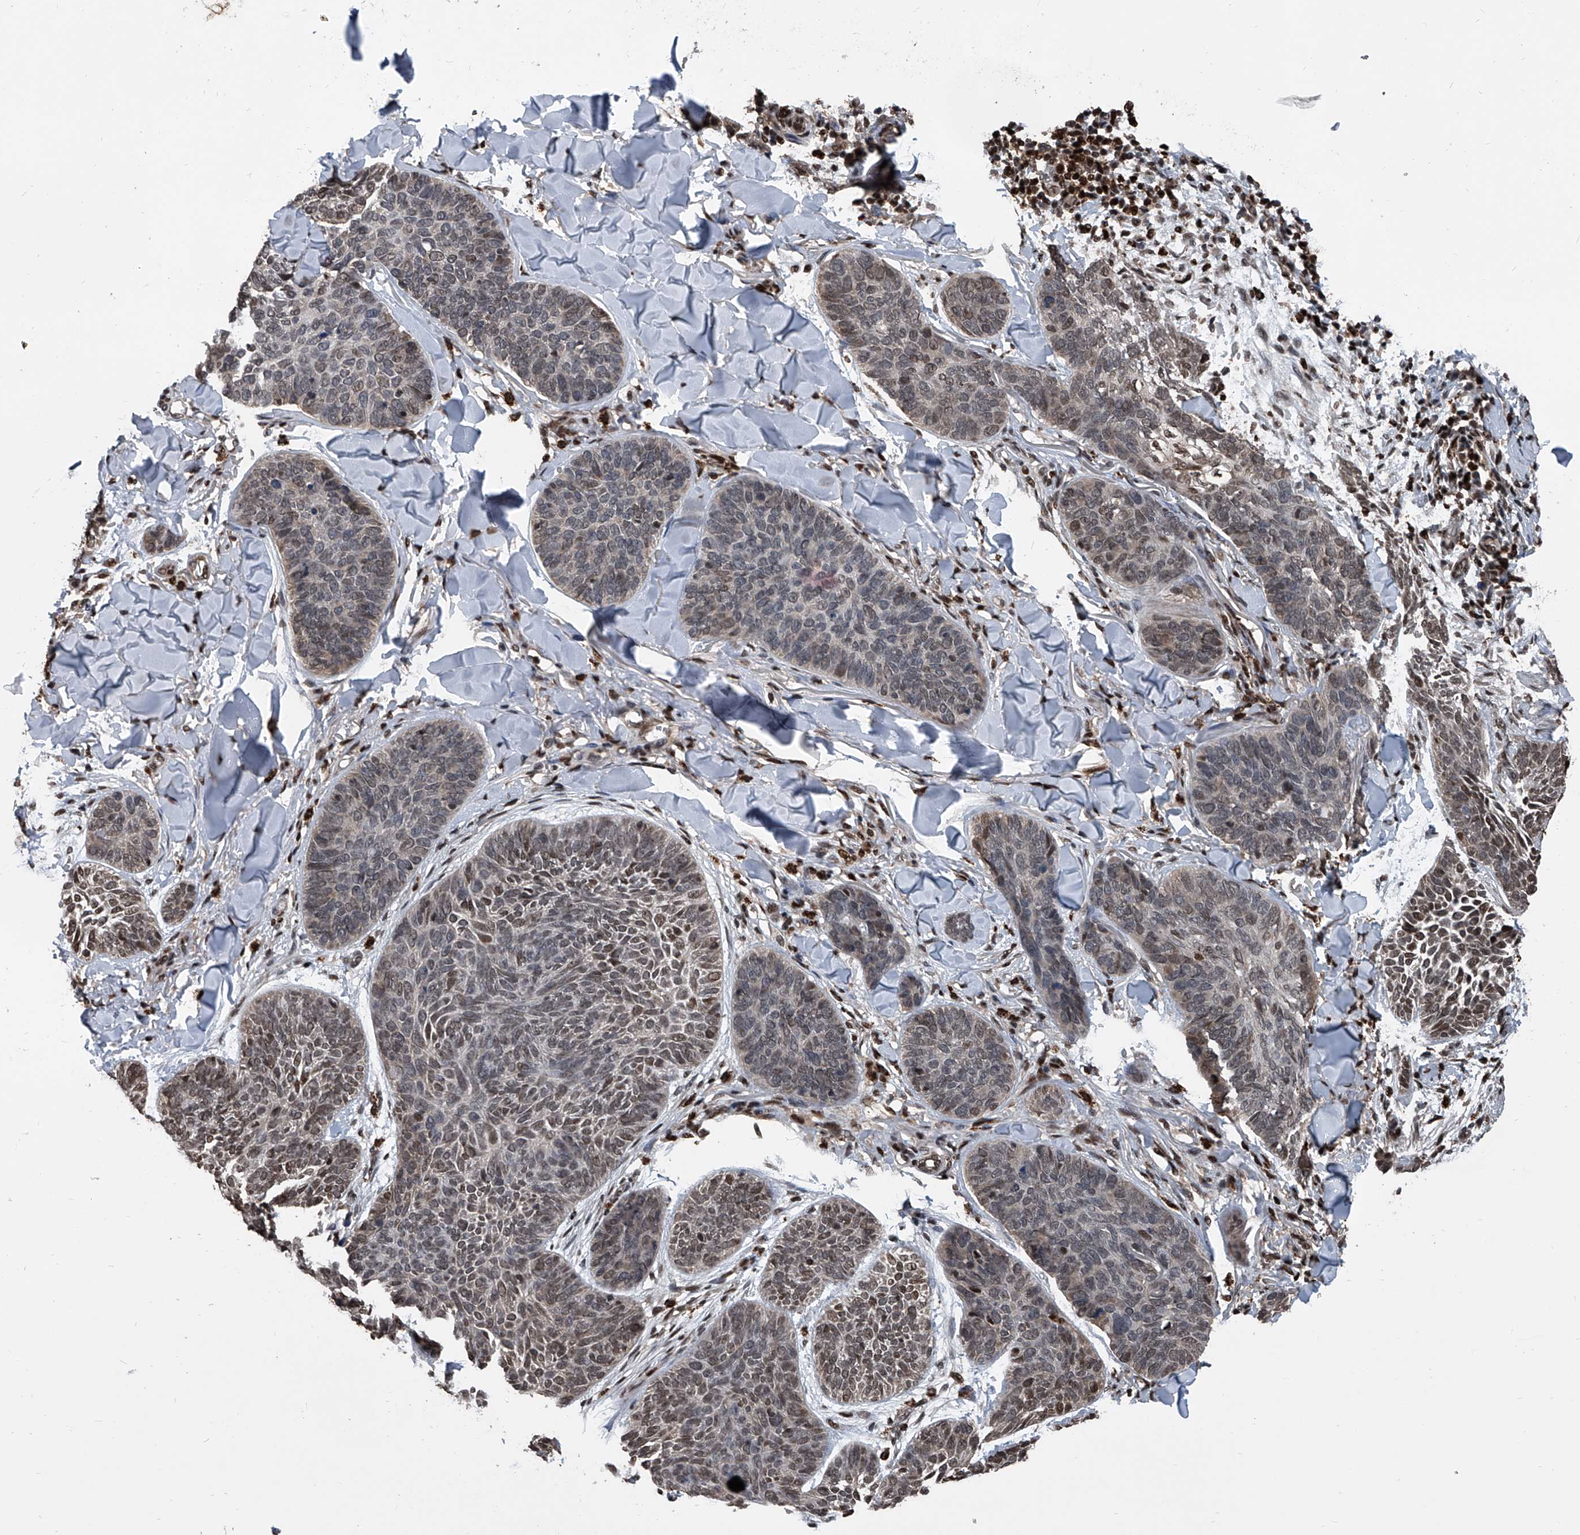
{"staining": {"intensity": "weak", "quantity": "25%-75%", "location": "nuclear"}, "tissue": "skin cancer", "cell_type": "Tumor cells", "image_type": "cancer", "snomed": [{"axis": "morphology", "description": "Basal cell carcinoma"}, {"axis": "topography", "description": "Skin"}], "caption": "An image of human skin cancer stained for a protein displays weak nuclear brown staining in tumor cells.", "gene": "FKBP5", "patient": {"sex": "male", "age": 85}}